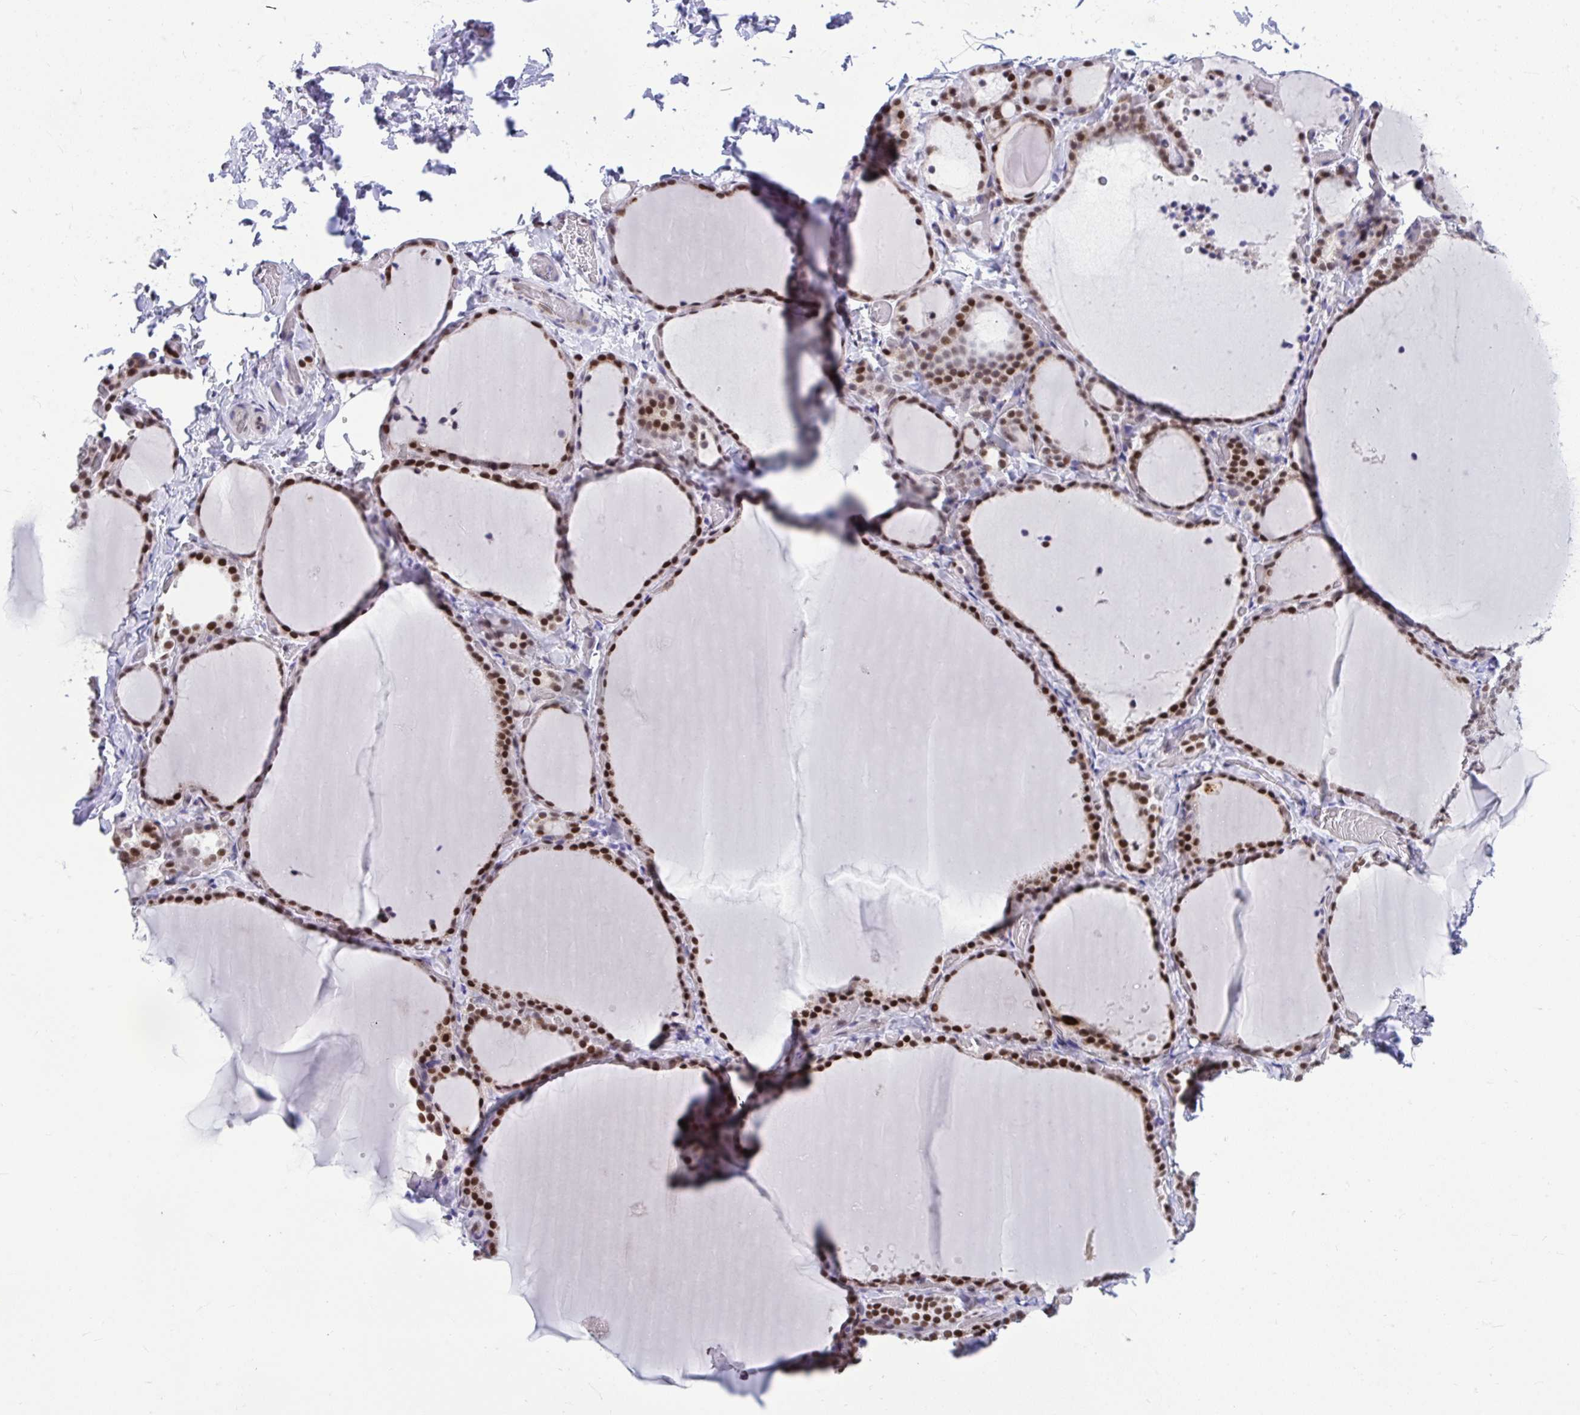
{"staining": {"intensity": "strong", "quantity": ">75%", "location": "nuclear"}, "tissue": "thyroid gland", "cell_type": "Glandular cells", "image_type": "normal", "snomed": [{"axis": "morphology", "description": "Normal tissue, NOS"}, {"axis": "topography", "description": "Thyroid gland"}], "caption": "Immunohistochemistry (DAB (3,3'-diaminobenzidine)) staining of normal human thyroid gland shows strong nuclear protein staining in about >75% of glandular cells. (DAB IHC with brightfield microscopy, high magnification).", "gene": "SLC35C2", "patient": {"sex": "female", "age": 22}}